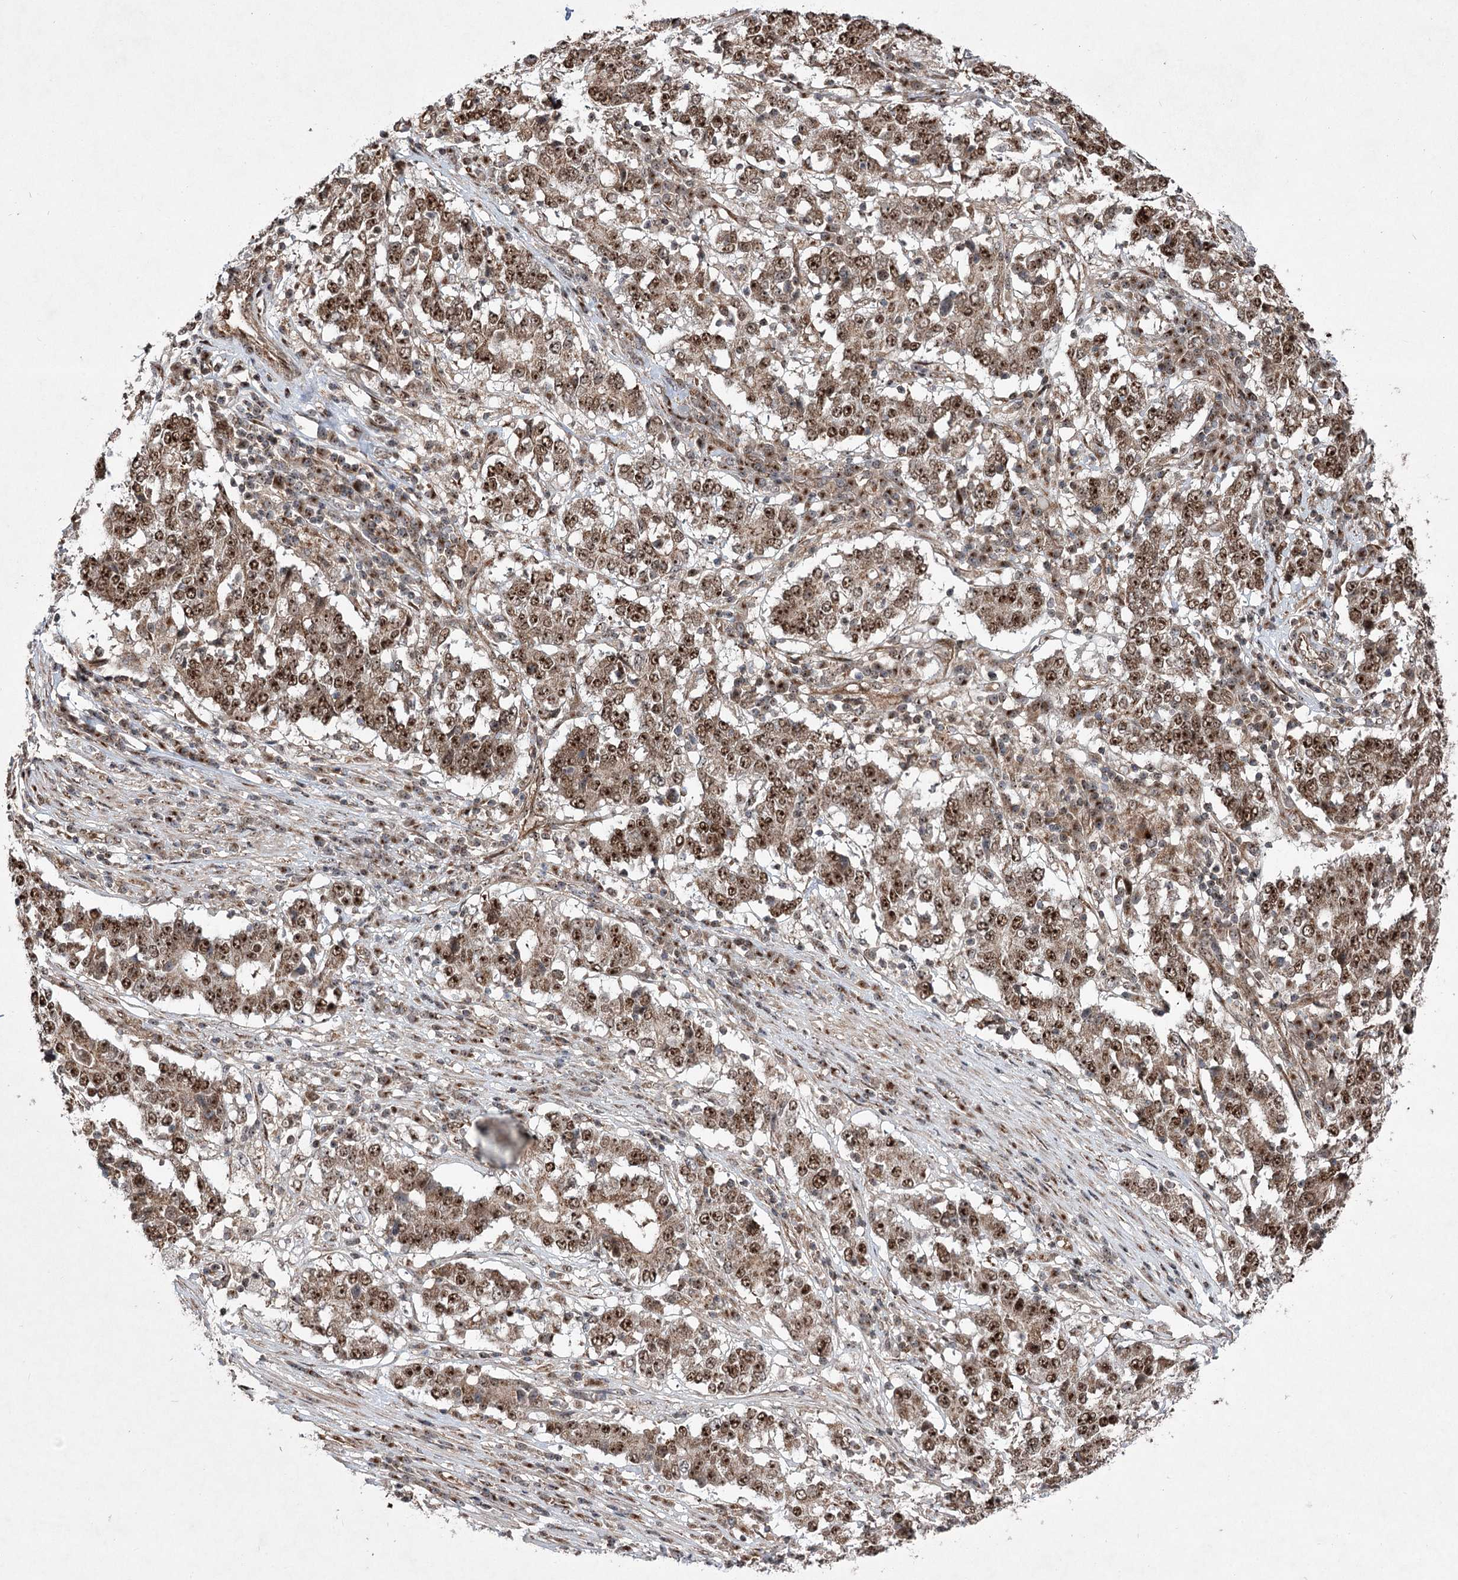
{"staining": {"intensity": "moderate", "quantity": ">75%", "location": "cytoplasmic/membranous,nuclear"}, "tissue": "stomach cancer", "cell_type": "Tumor cells", "image_type": "cancer", "snomed": [{"axis": "morphology", "description": "Adenocarcinoma, NOS"}, {"axis": "topography", "description": "Stomach"}], "caption": "A medium amount of moderate cytoplasmic/membranous and nuclear expression is appreciated in approximately >75% of tumor cells in stomach cancer (adenocarcinoma) tissue. (DAB IHC, brown staining for protein, blue staining for nuclei).", "gene": "SERINC5", "patient": {"sex": "male", "age": 59}}